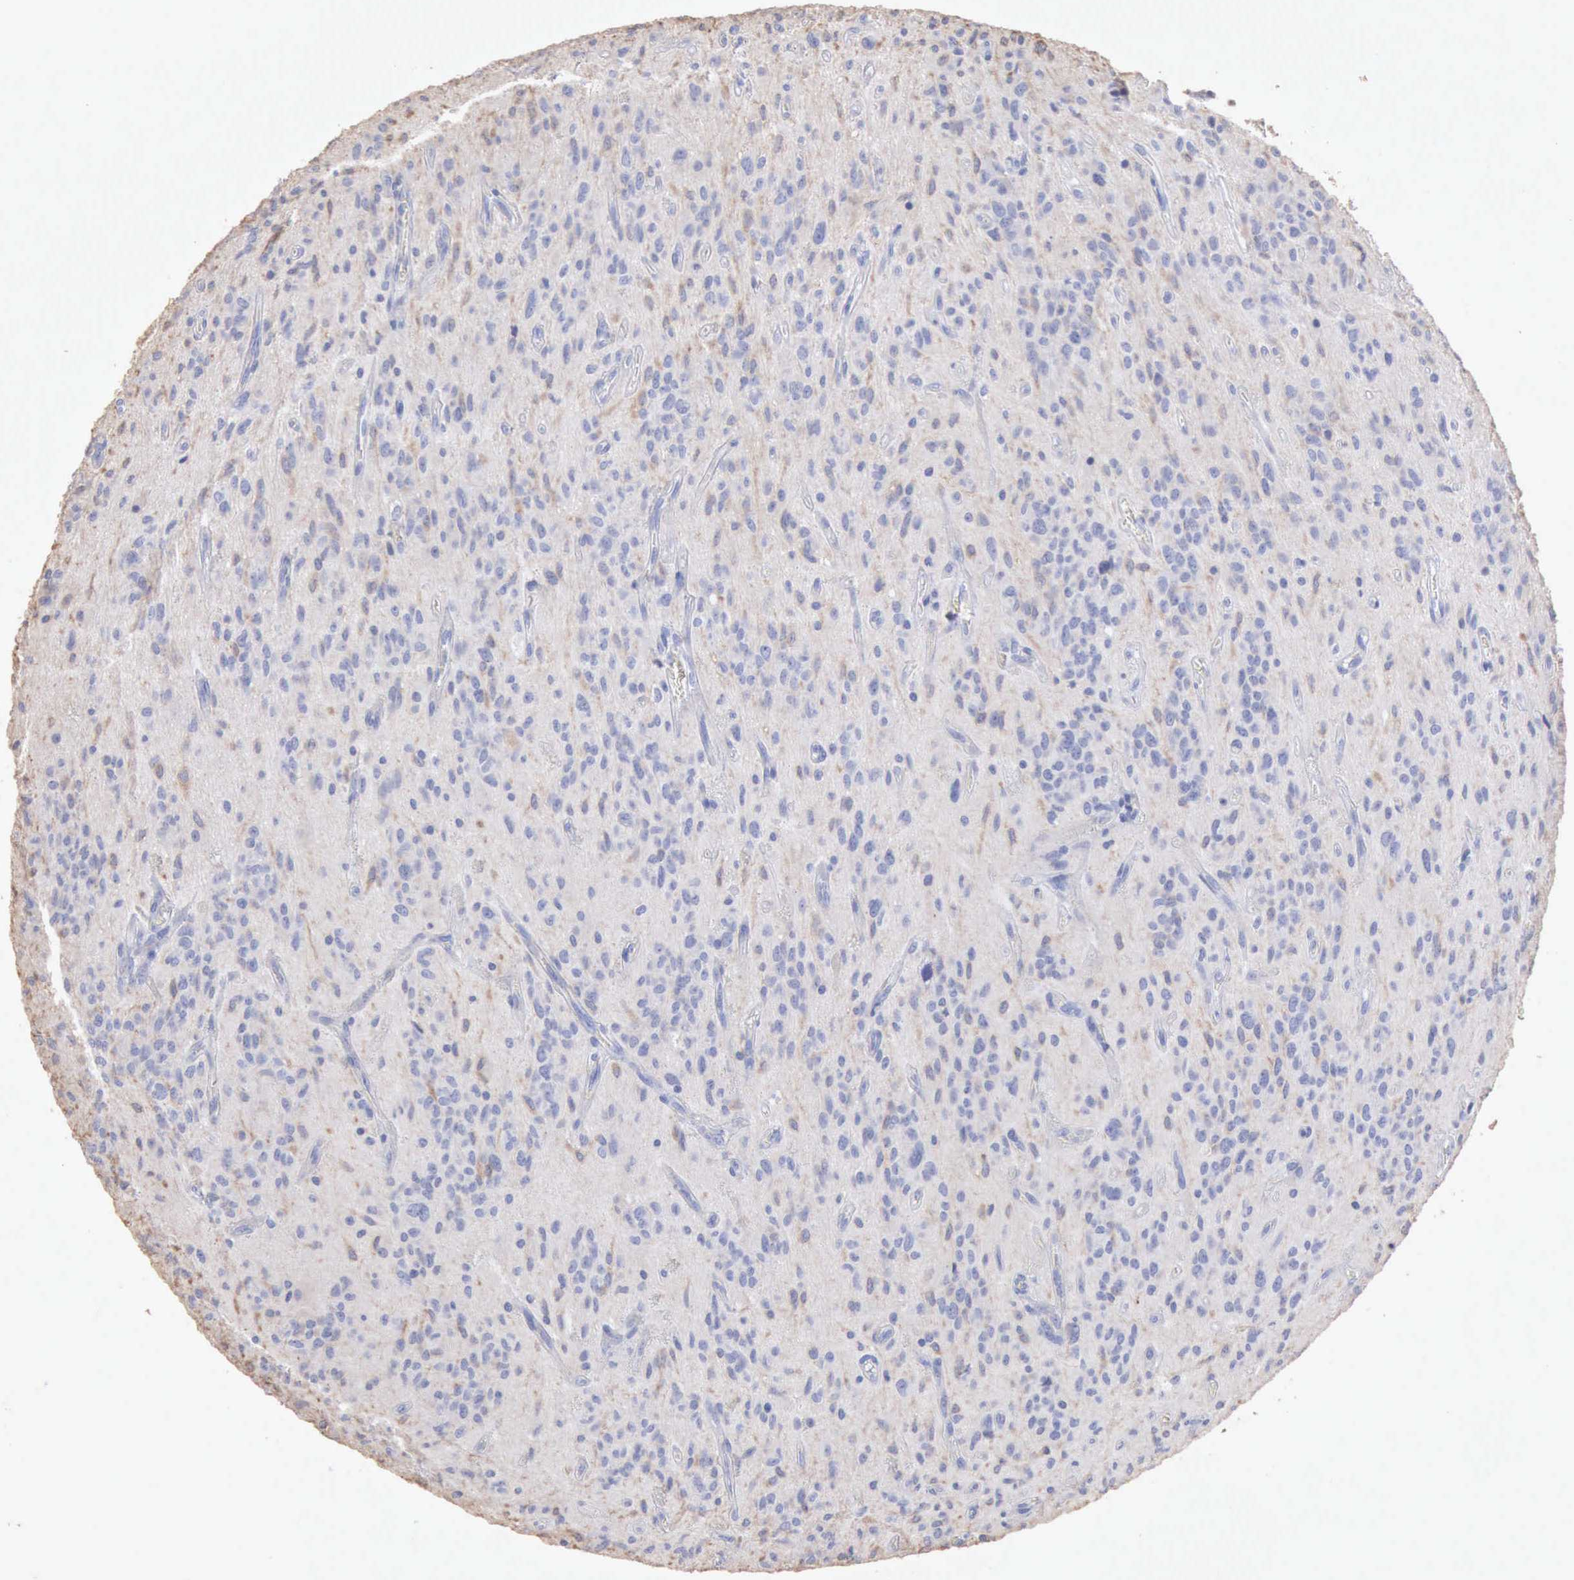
{"staining": {"intensity": "negative", "quantity": "none", "location": "none"}, "tissue": "glioma", "cell_type": "Tumor cells", "image_type": "cancer", "snomed": [{"axis": "morphology", "description": "Glioma, malignant, Low grade"}, {"axis": "topography", "description": "Brain"}], "caption": "A high-resolution image shows IHC staining of malignant low-grade glioma, which displays no significant positivity in tumor cells.", "gene": "KRT6B", "patient": {"sex": "female", "age": 15}}